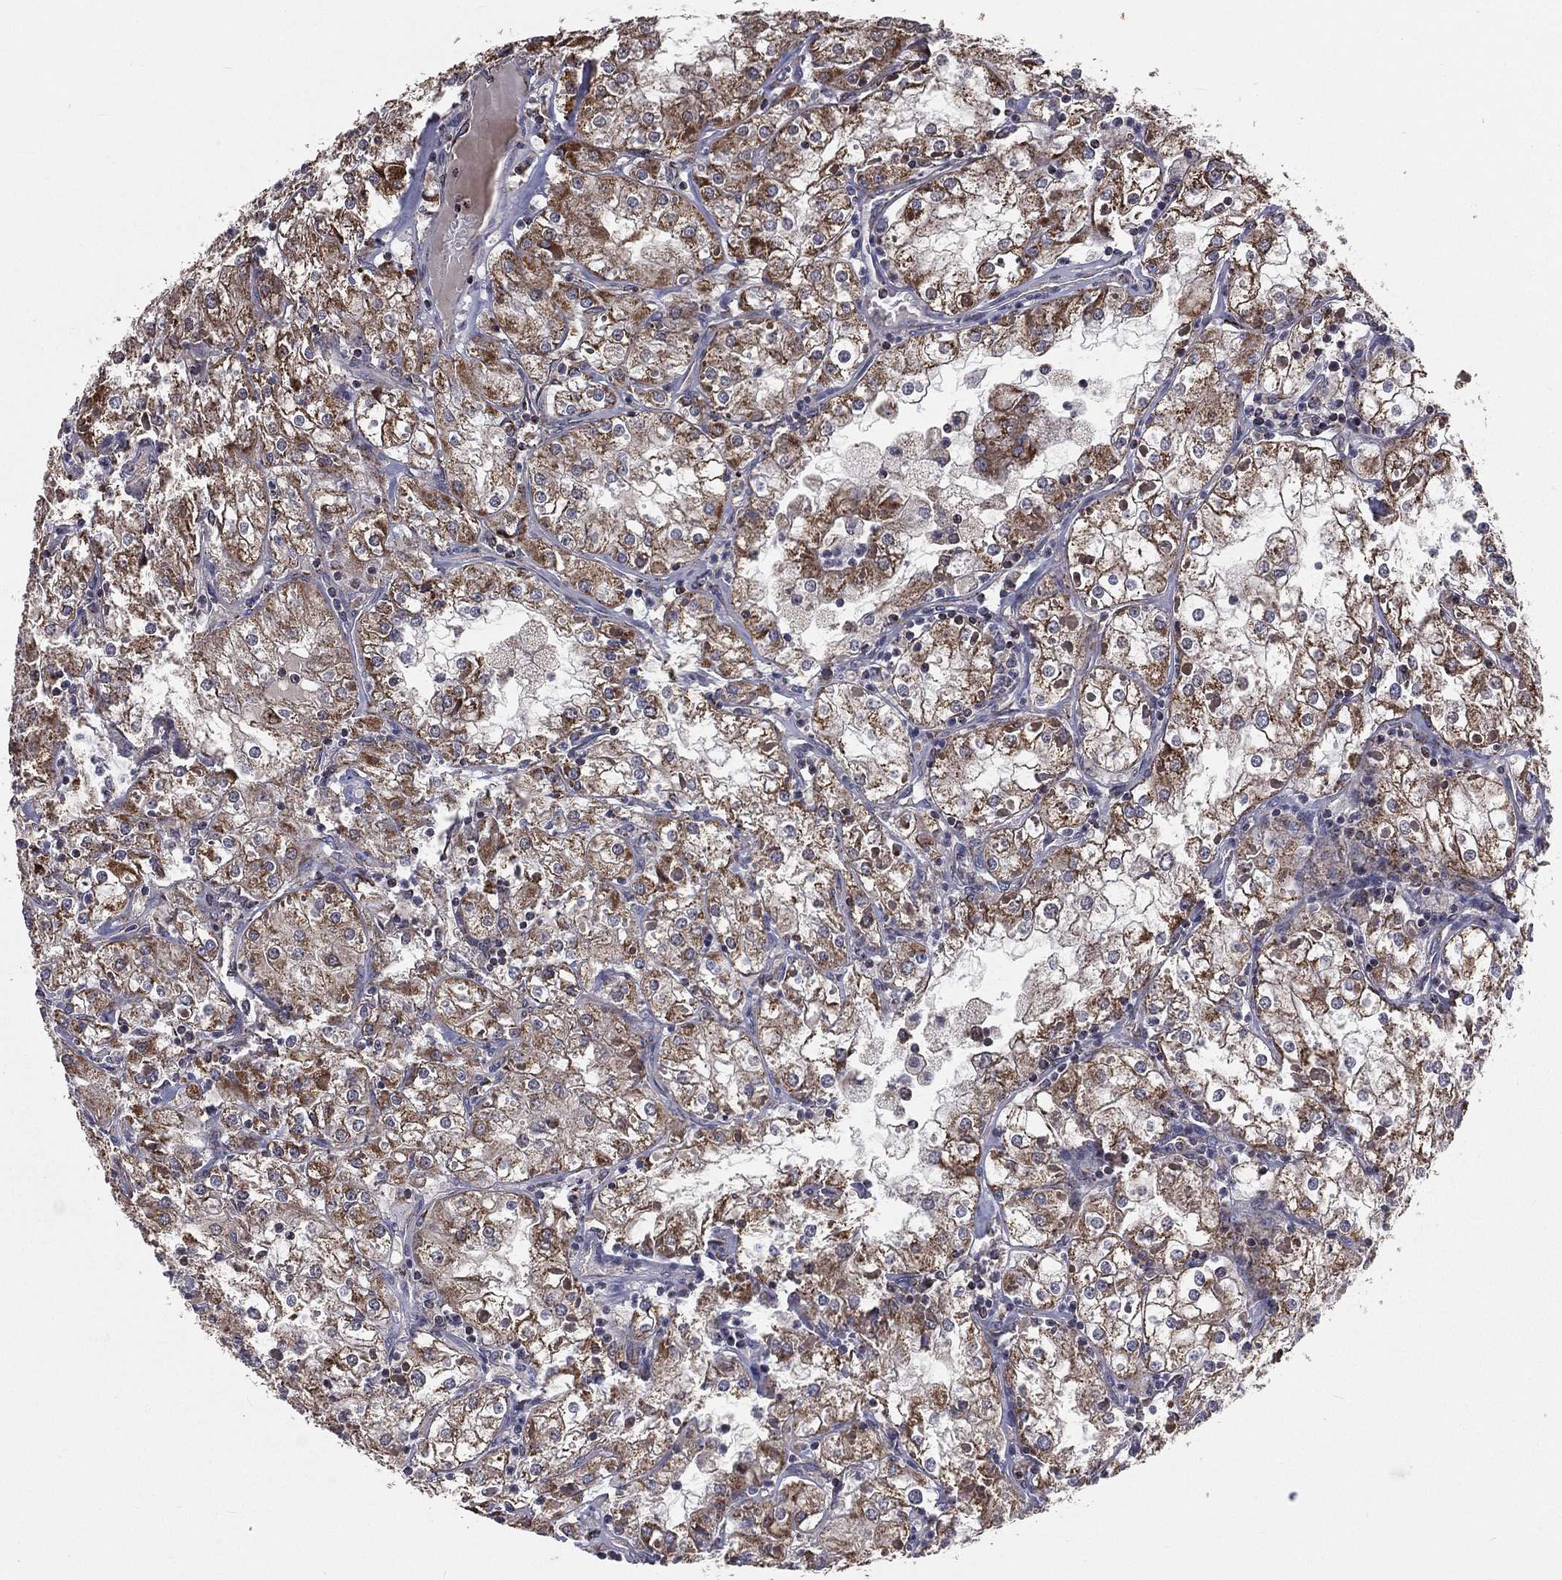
{"staining": {"intensity": "moderate", "quantity": ">75%", "location": "cytoplasmic/membranous"}, "tissue": "renal cancer", "cell_type": "Tumor cells", "image_type": "cancer", "snomed": [{"axis": "morphology", "description": "Adenocarcinoma, NOS"}, {"axis": "topography", "description": "Kidney"}], "caption": "A photomicrograph of human renal cancer stained for a protein shows moderate cytoplasmic/membranous brown staining in tumor cells.", "gene": "GPD1", "patient": {"sex": "male", "age": 77}}